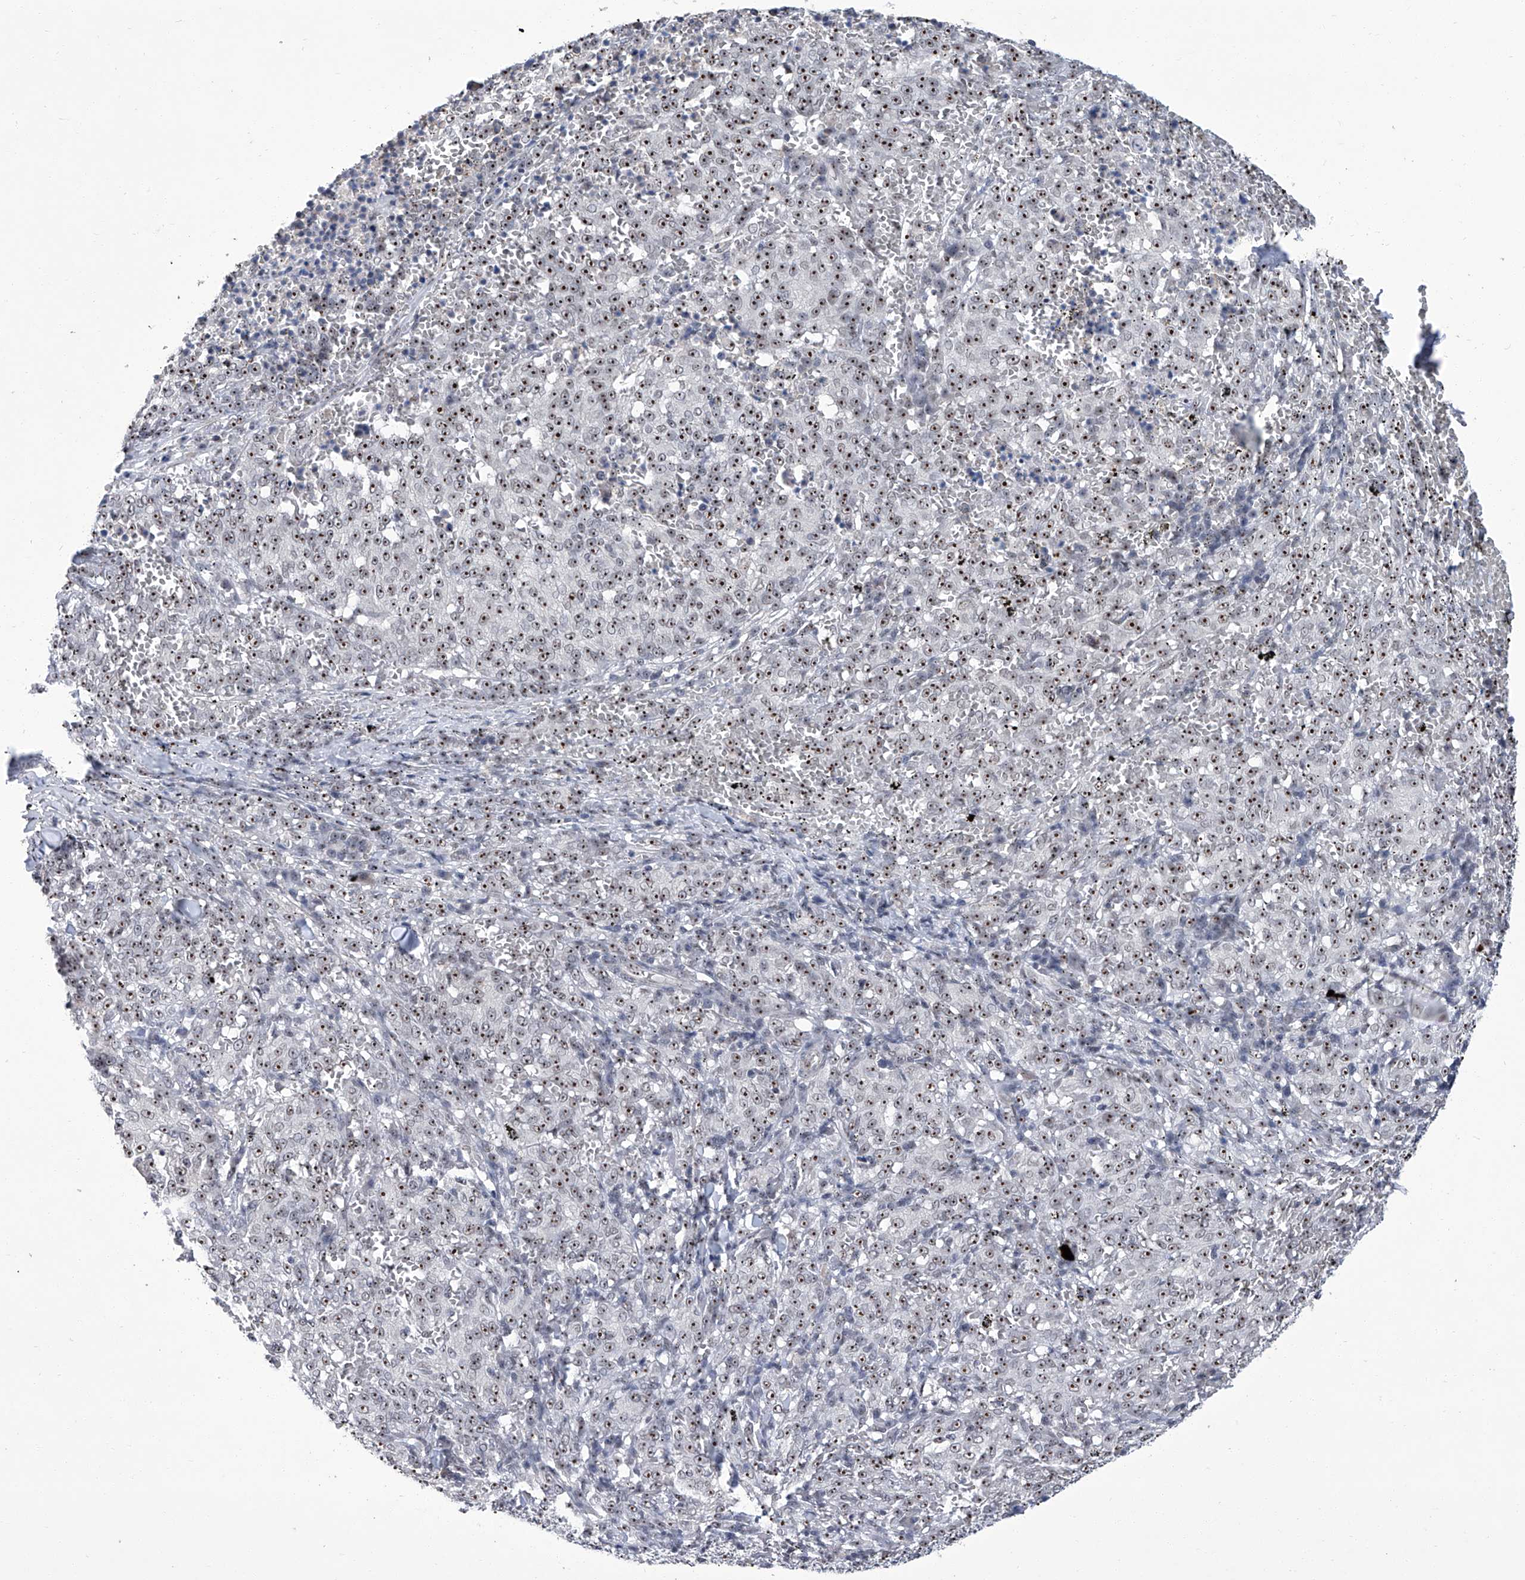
{"staining": {"intensity": "strong", "quantity": "25%-75%", "location": "nuclear"}, "tissue": "melanoma", "cell_type": "Tumor cells", "image_type": "cancer", "snomed": [{"axis": "morphology", "description": "Malignant melanoma, NOS"}, {"axis": "topography", "description": "Skin"}], "caption": "Protein expression analysis of malignant melanoma demonstrates strong nuclear staining in about 25%-75% of tumor cells.", "gene": "CMTR1", "patient": {"sex": "female", "age": 72}}